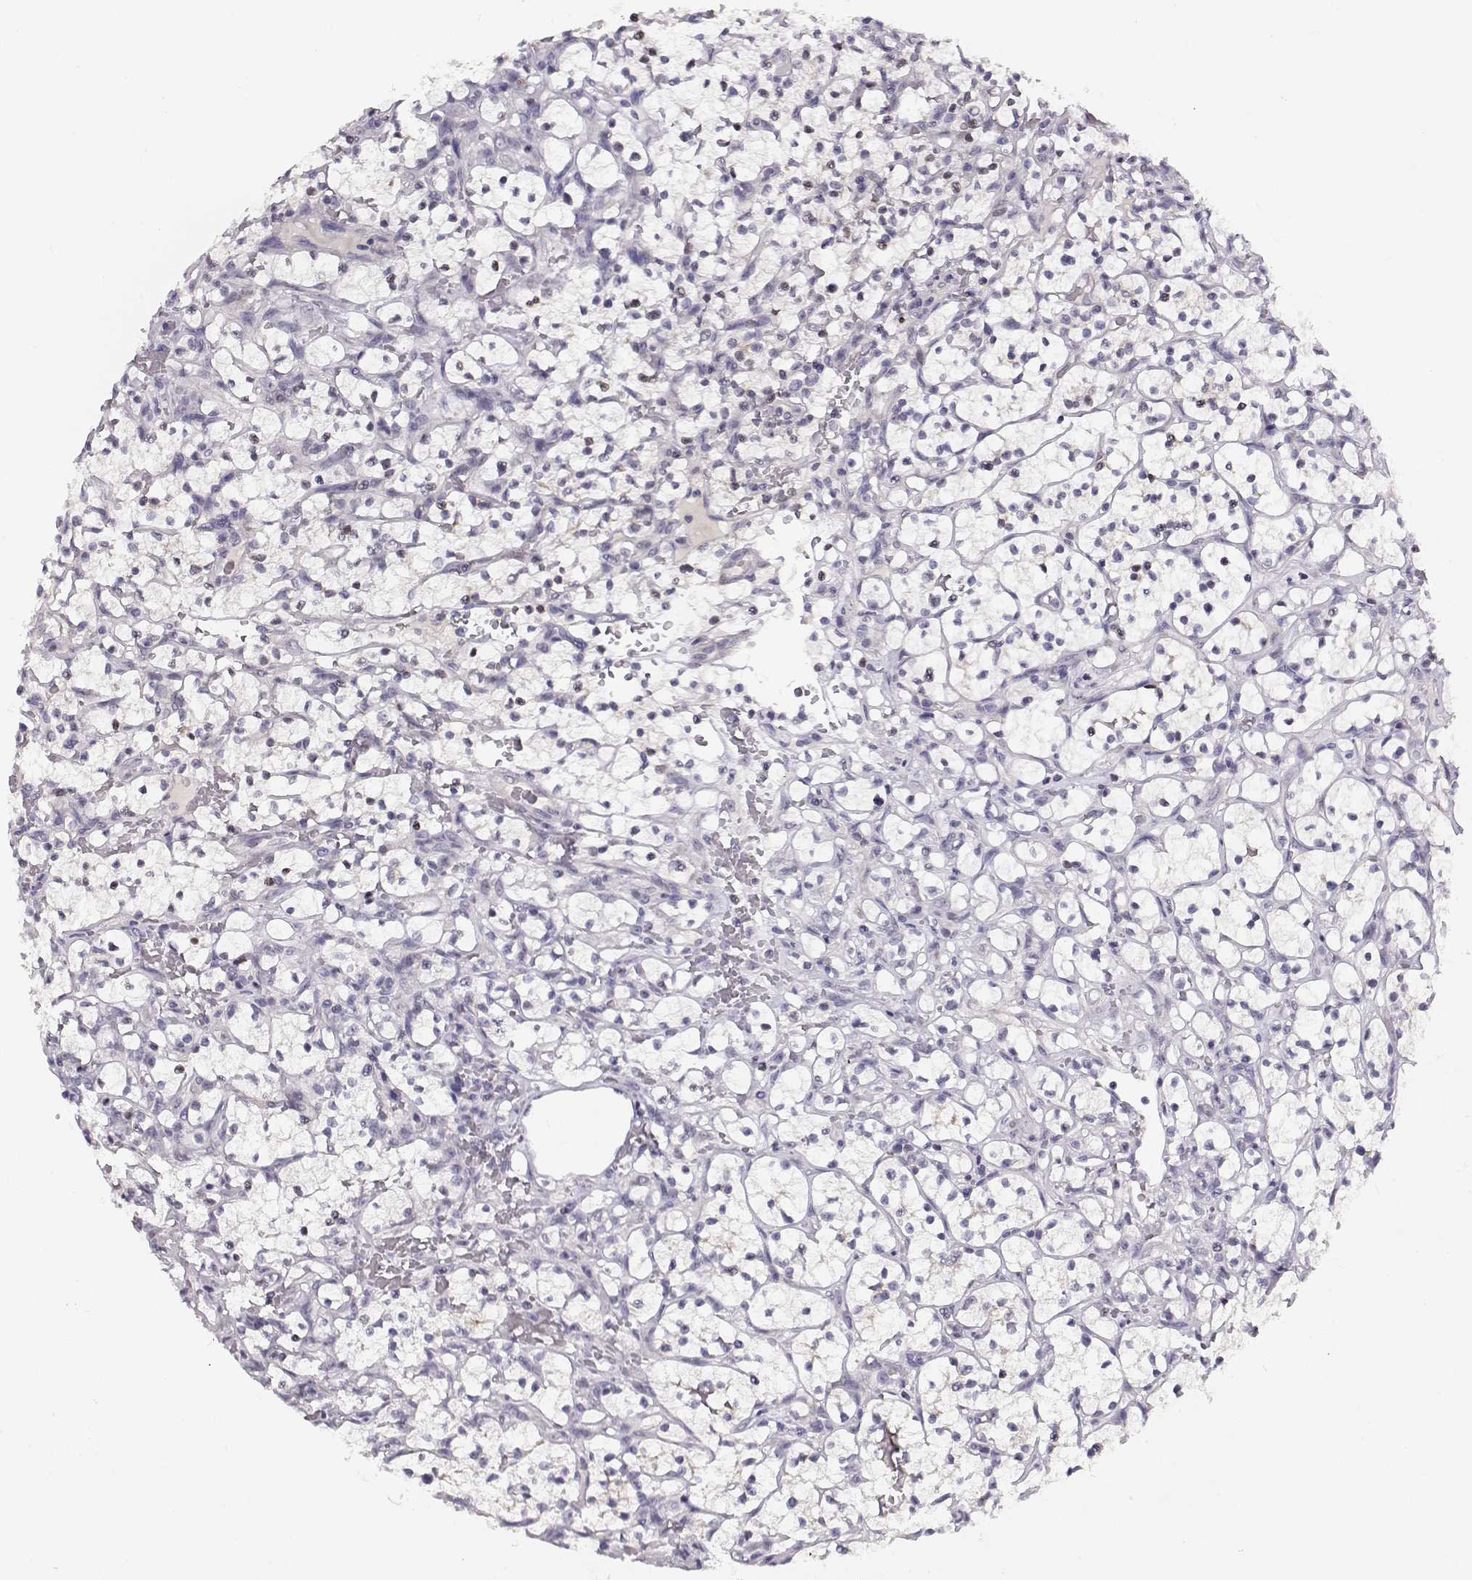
{"staining": {"intensity": "negative", "quantity": "none", "location": "none"}, "tissue": "renal cancer", "cell_type": "Tumor cells", "image_type": "cancer", "snomed": [{"axis": "morphology", "description": "Adenocarcinoma, NOS"}, {"axis": "topography", "description": "Kidney"}], "caption": "Photomicrograph shows no significant protein expression in tumor cells of renal cancer.", "gene": "CRX", "patient": {"sex": "female", "age": 64}}